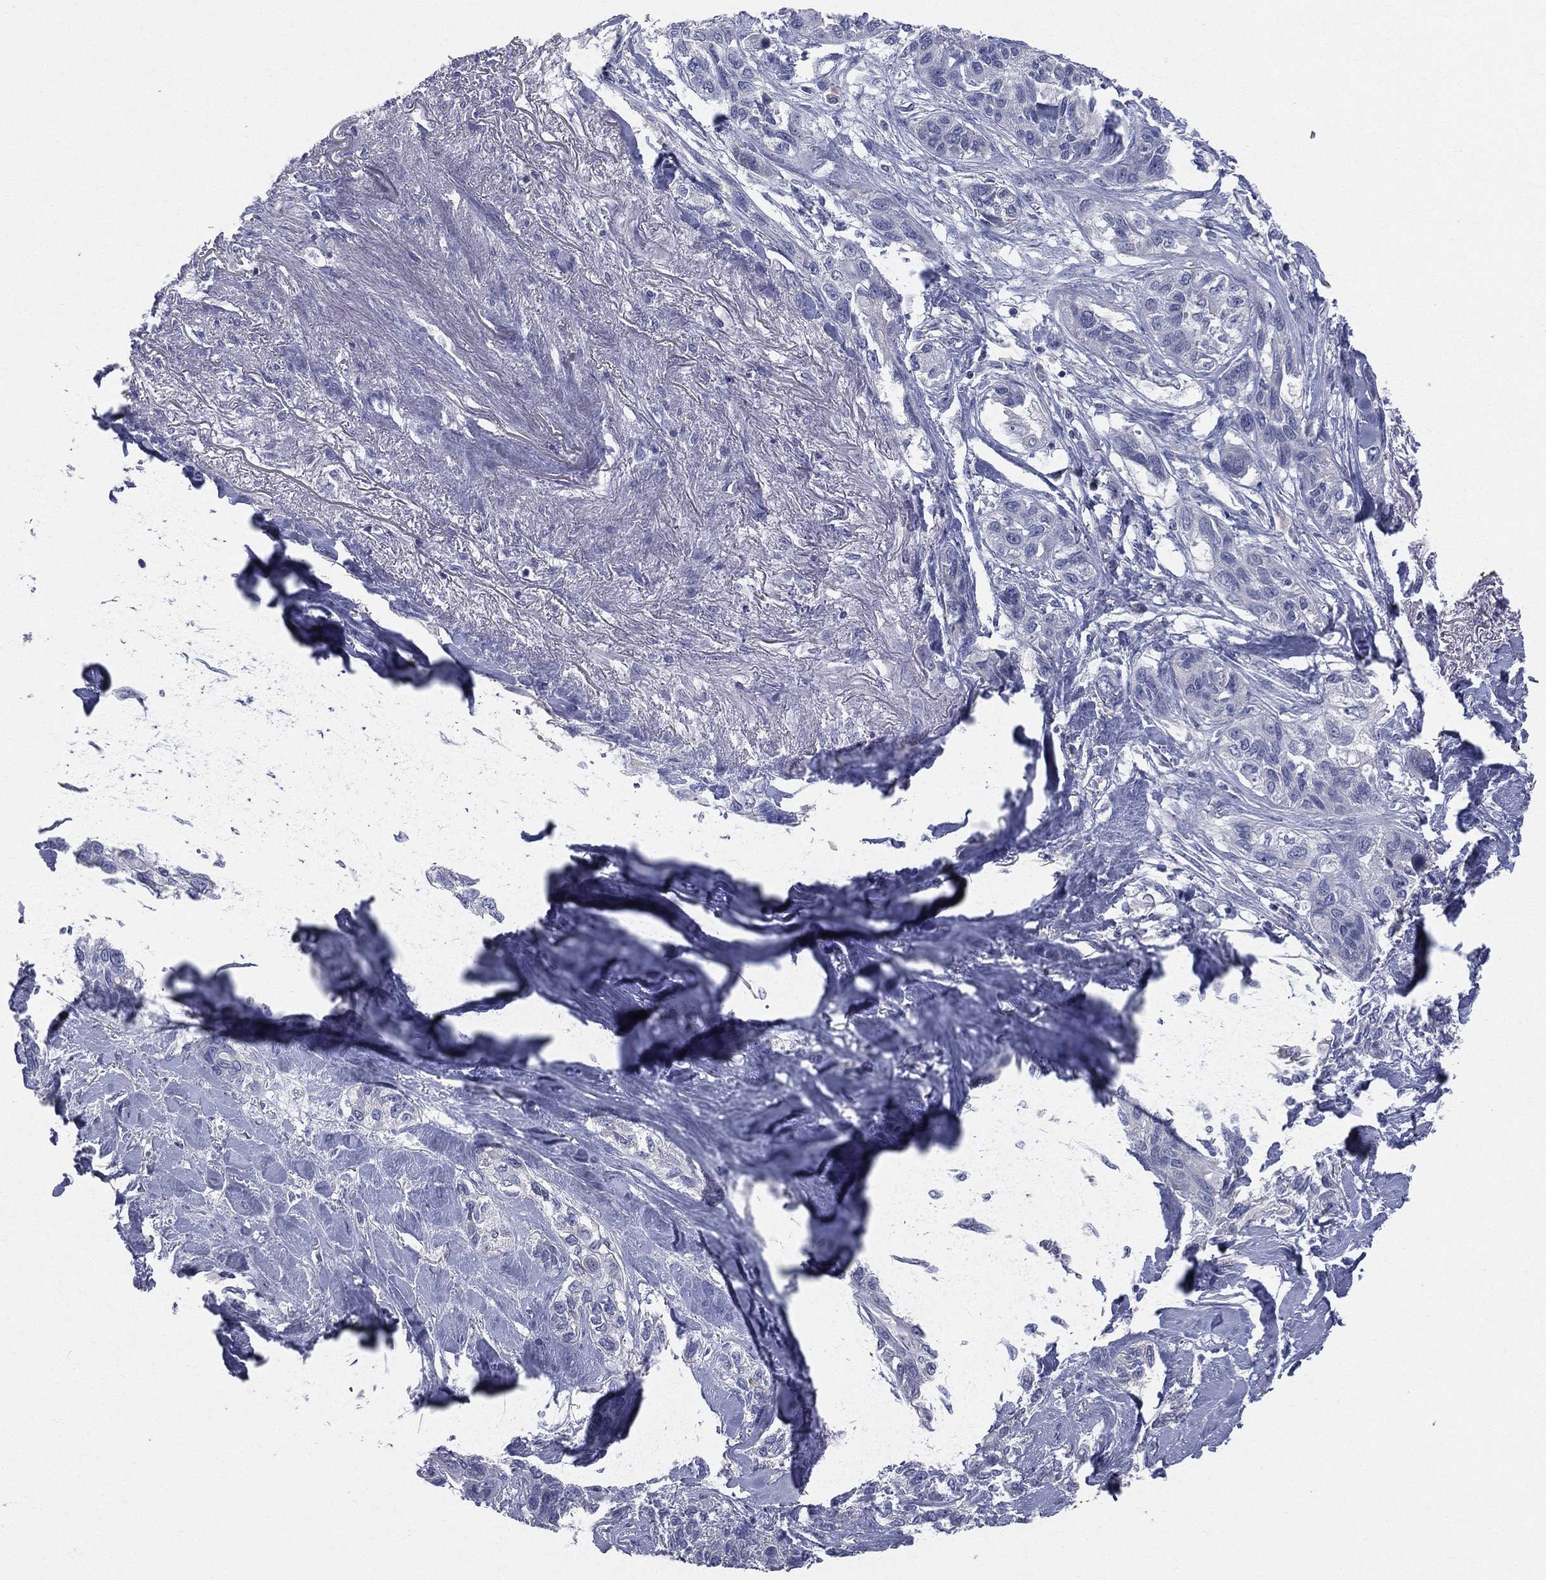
{"staining": {"intensity": "negative", "quantity": "none", "location": "none"}, "tissue": "lung cancer", "cell_type": "Tumor cells", "image_type": "cancer", "snomed": [{"axis": "morphology", "description": "Squamous cell carcinoma, NOS"}, {"axis": "topography", "description": "Lung"}], "caption": "An IHC image of lung cancer (squamous cell carcinoma) is shown. There is no staining in tumor cells of lung cancer (squamous cell carcinoma).", "gene": "STK31", "patient": {"sex": "female", "age": 70}}